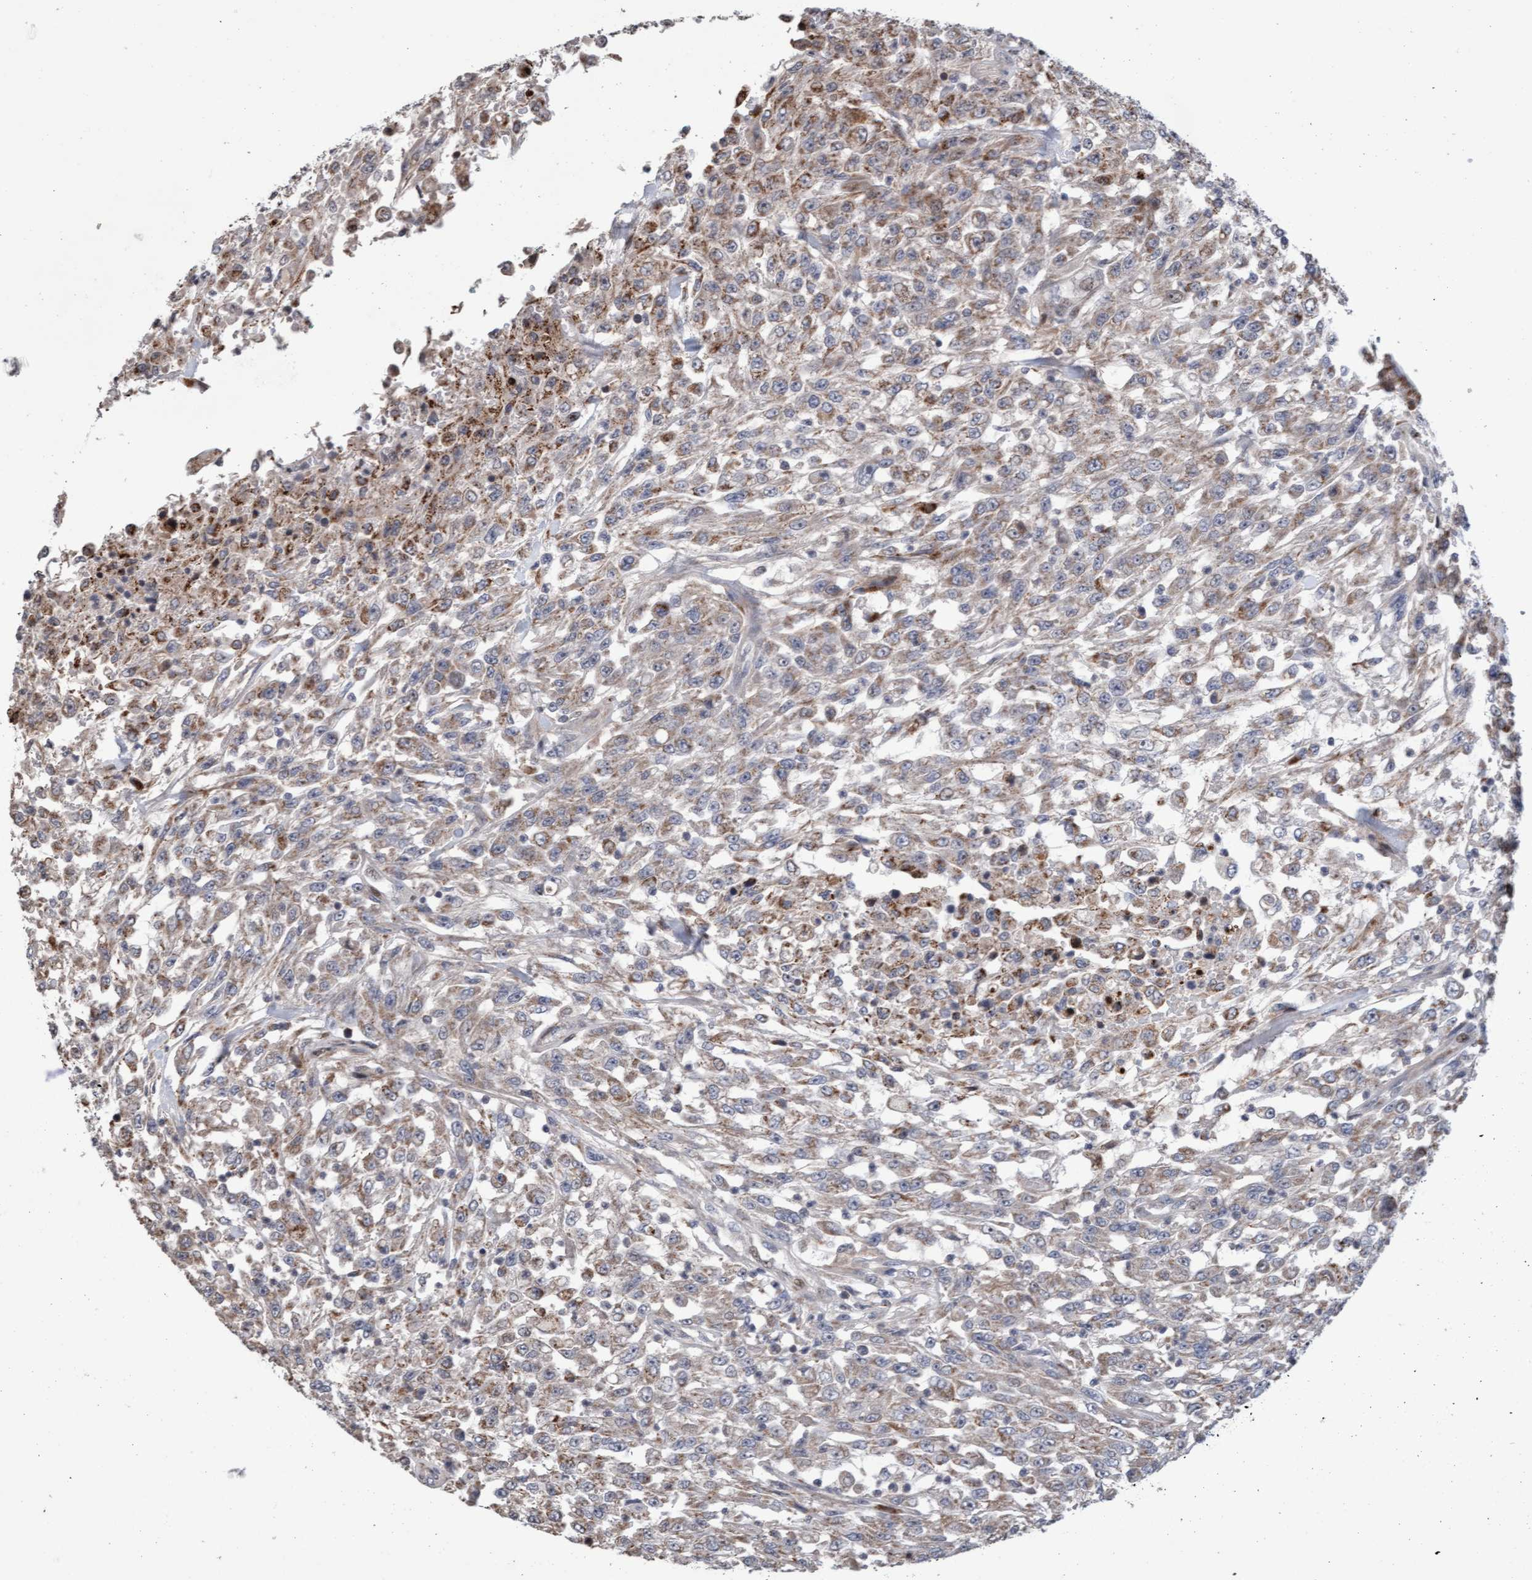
{"staining": {"intensity": "weak", "quantity": "<25%", "location": "cytoplasmic/membranous"}, "tissue": "urothelial cancer", "cell_type": "Tumor cells", "image_type": "cancer", "snomed": [{"axis": "morphology", "description": "Urothelial carcinoma, High grade"}, {"axis": "topography", "description": "Urinary bladder"}], "caption": "Tumor cells are negative for protein expression in human urothelial cancer.", "gene": "PECR", "patient": {"sex": "male", "age": 46}}